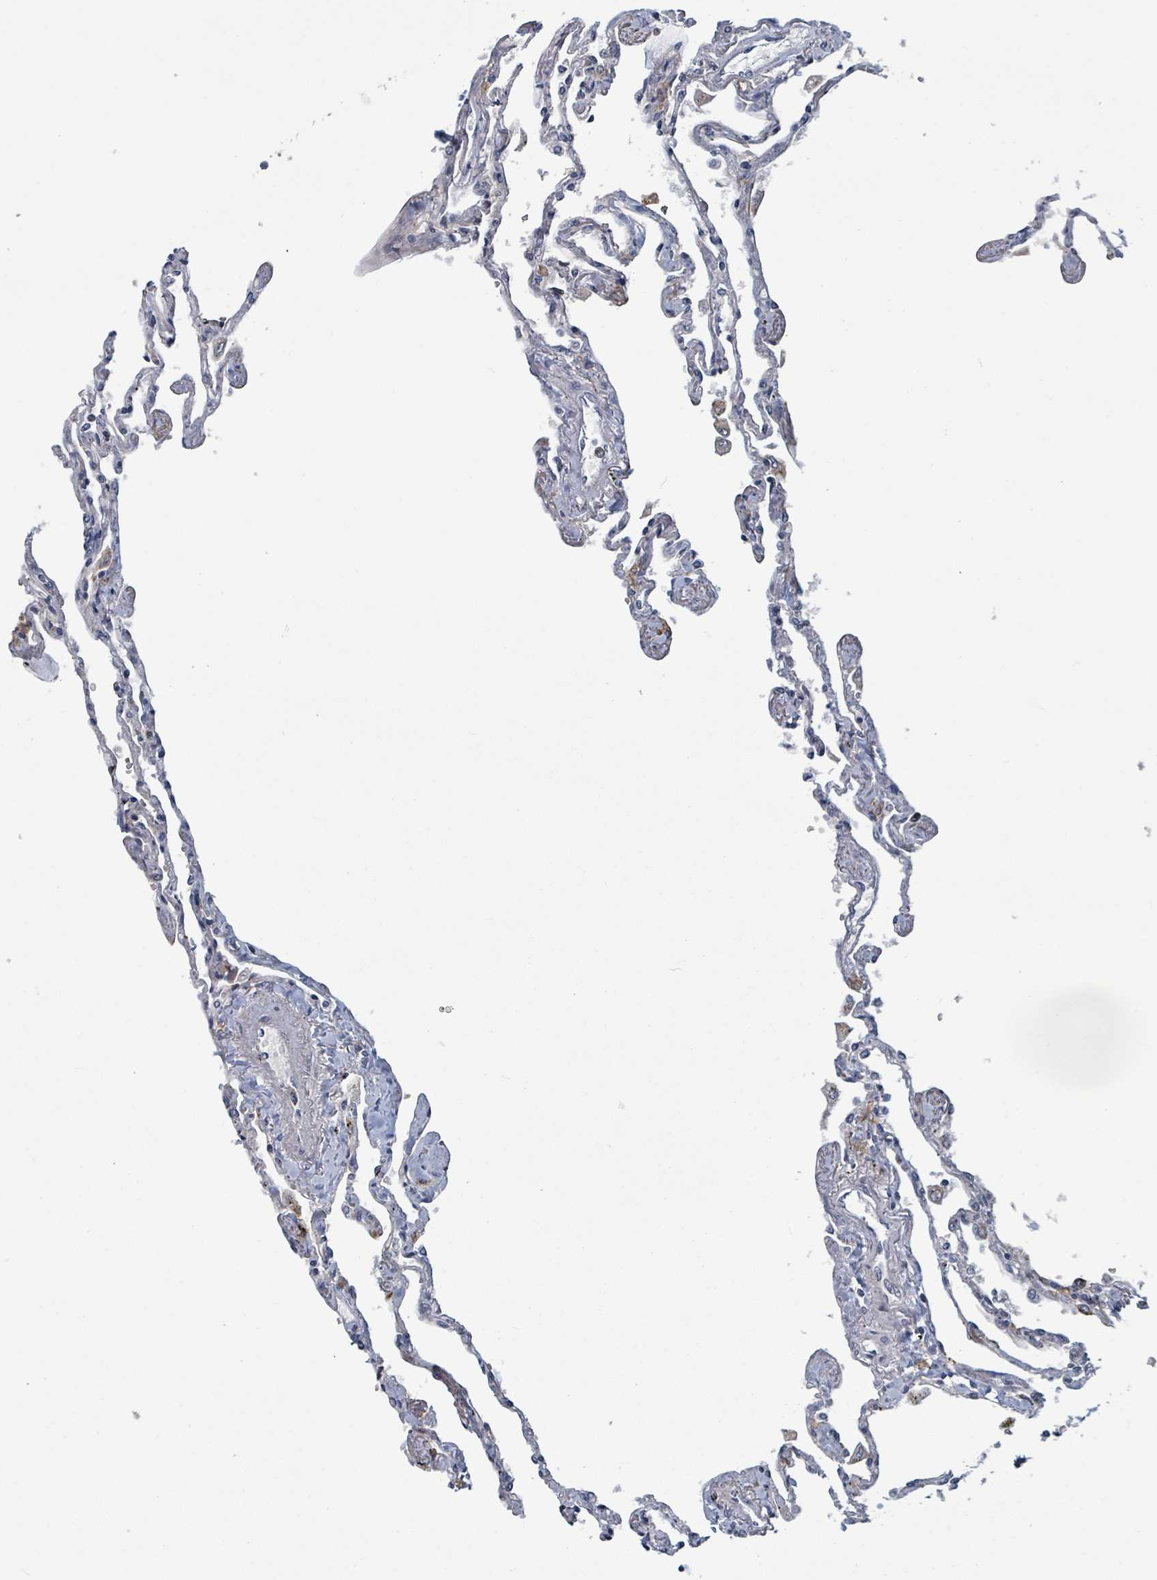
{"staining": {"intensity": "strong", "quantity": "25%-75%", "location": "cytoplasmic/membranous"}, "tissue": "lung", "cell_type": "Alveolar cells", "image_type": "normal", "snomed": [{"axis": "morphology", "description": "Normal tissue, NOS"}, {"axis": "topography", "description": "Lung"}], "caption": "DAB immunohistochemical staining of benign lung demonstrates strong cytoplasmic/membranous protein positivity in about 25%-75% of alveolar cells. The staining was performed using DAB (3,3'-diaminobenzidine), with brown indicating positive protein expression. Nuclei are stained blue with hematoxylin.", "gene": "GTF3C1", "patient": {"sex": "female", "age": 67}}